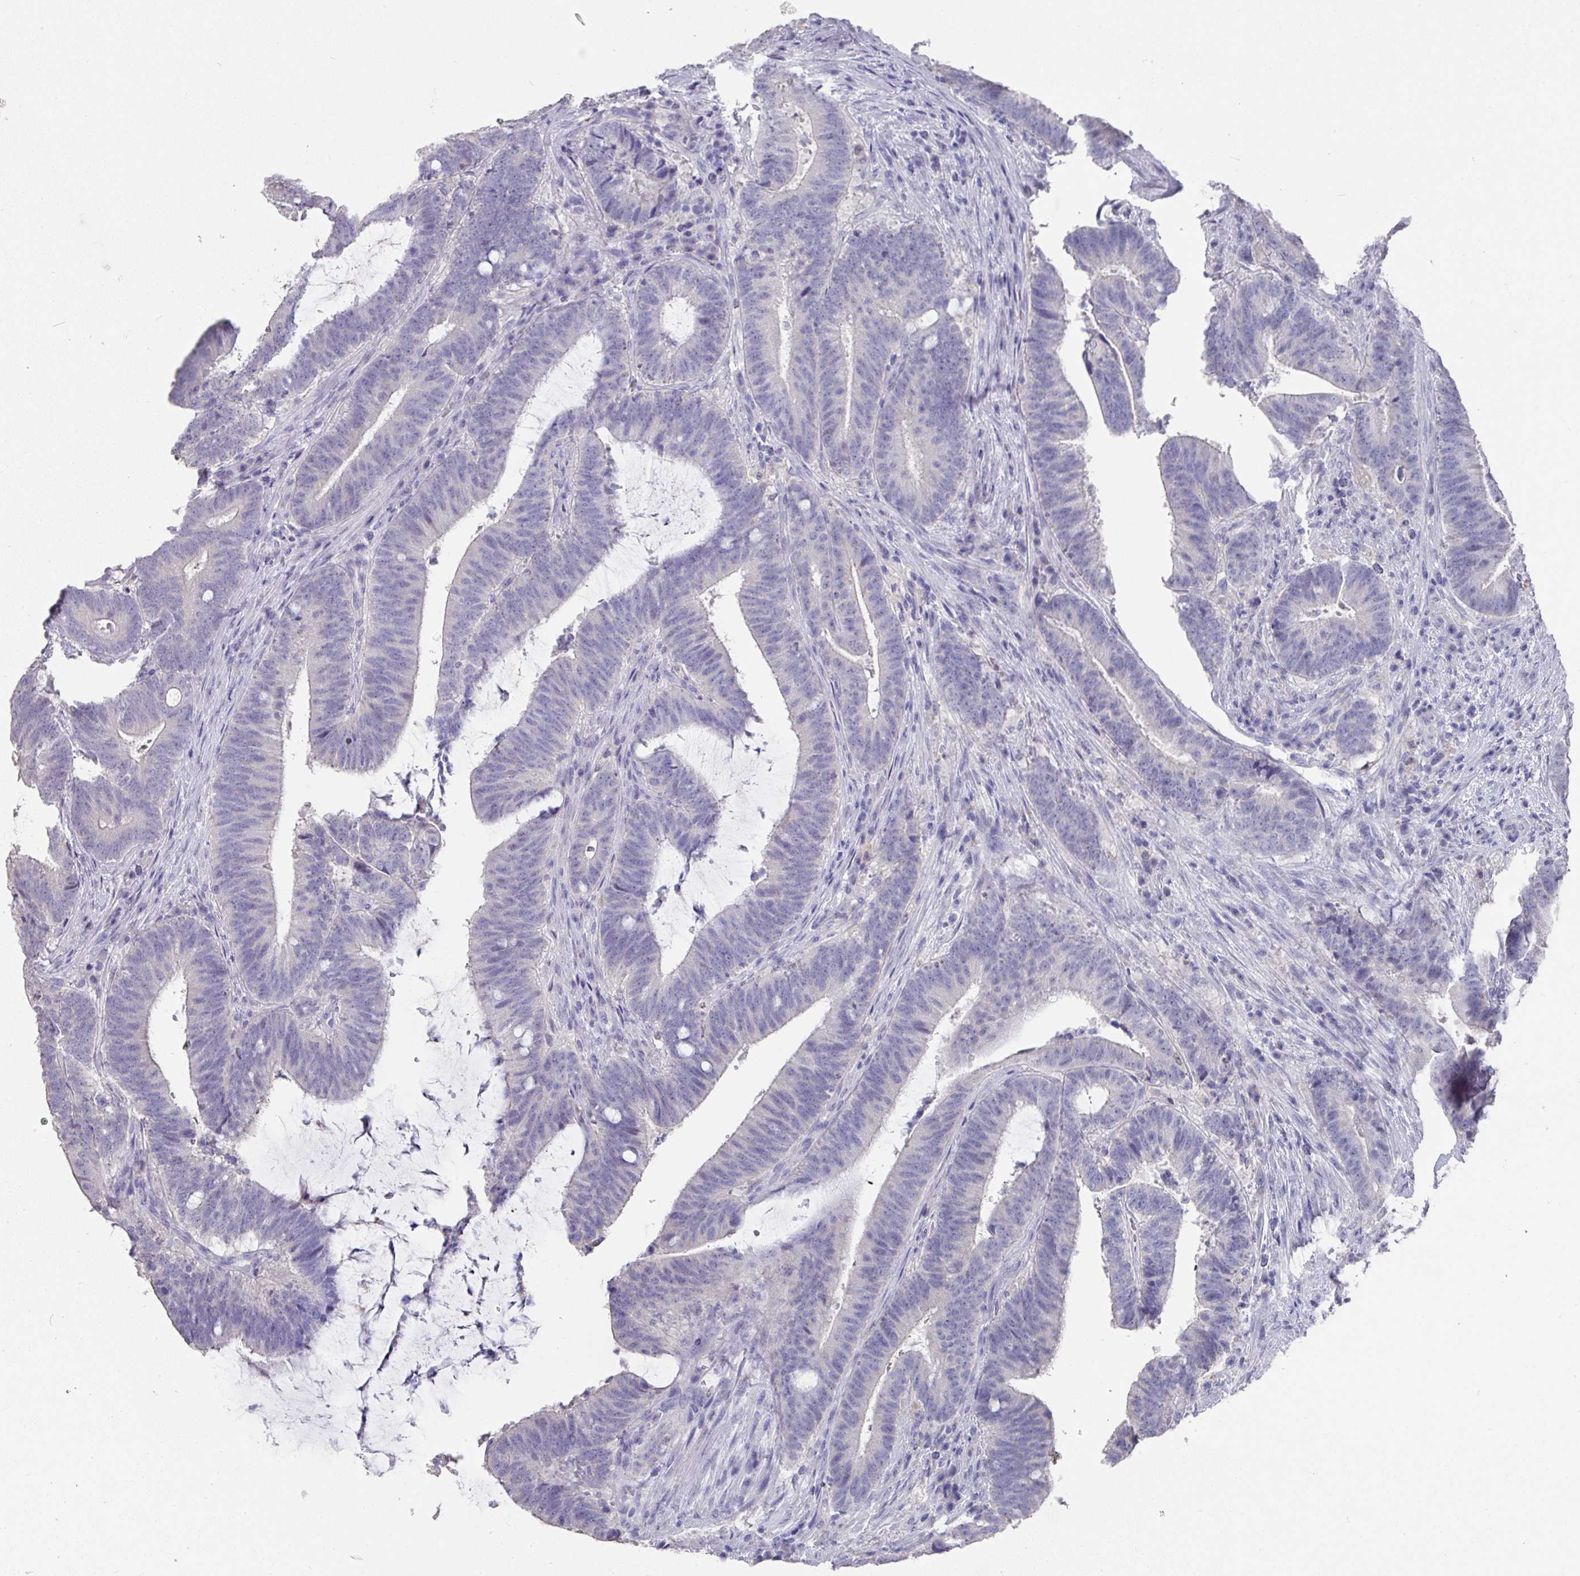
{"staining": {"intensity": "negative", "quantity": "none", "location": "none"}, "tissue": "colorectal cancer", "cell_type": "Tumor cells", "image_type": "cancer", "snomed": [{"axis": "morphology", "description": "Adenocarcinoma, NOS"}, {"axis": "topography", "description": "Colon"}], "caption": "The immunohistochemistry (IHC) histopathology image has no significant staining in tumor cells of colorectal cancer tissue.", "gene": "DAZL", "patient": {"sex": "female", "age": 43}}